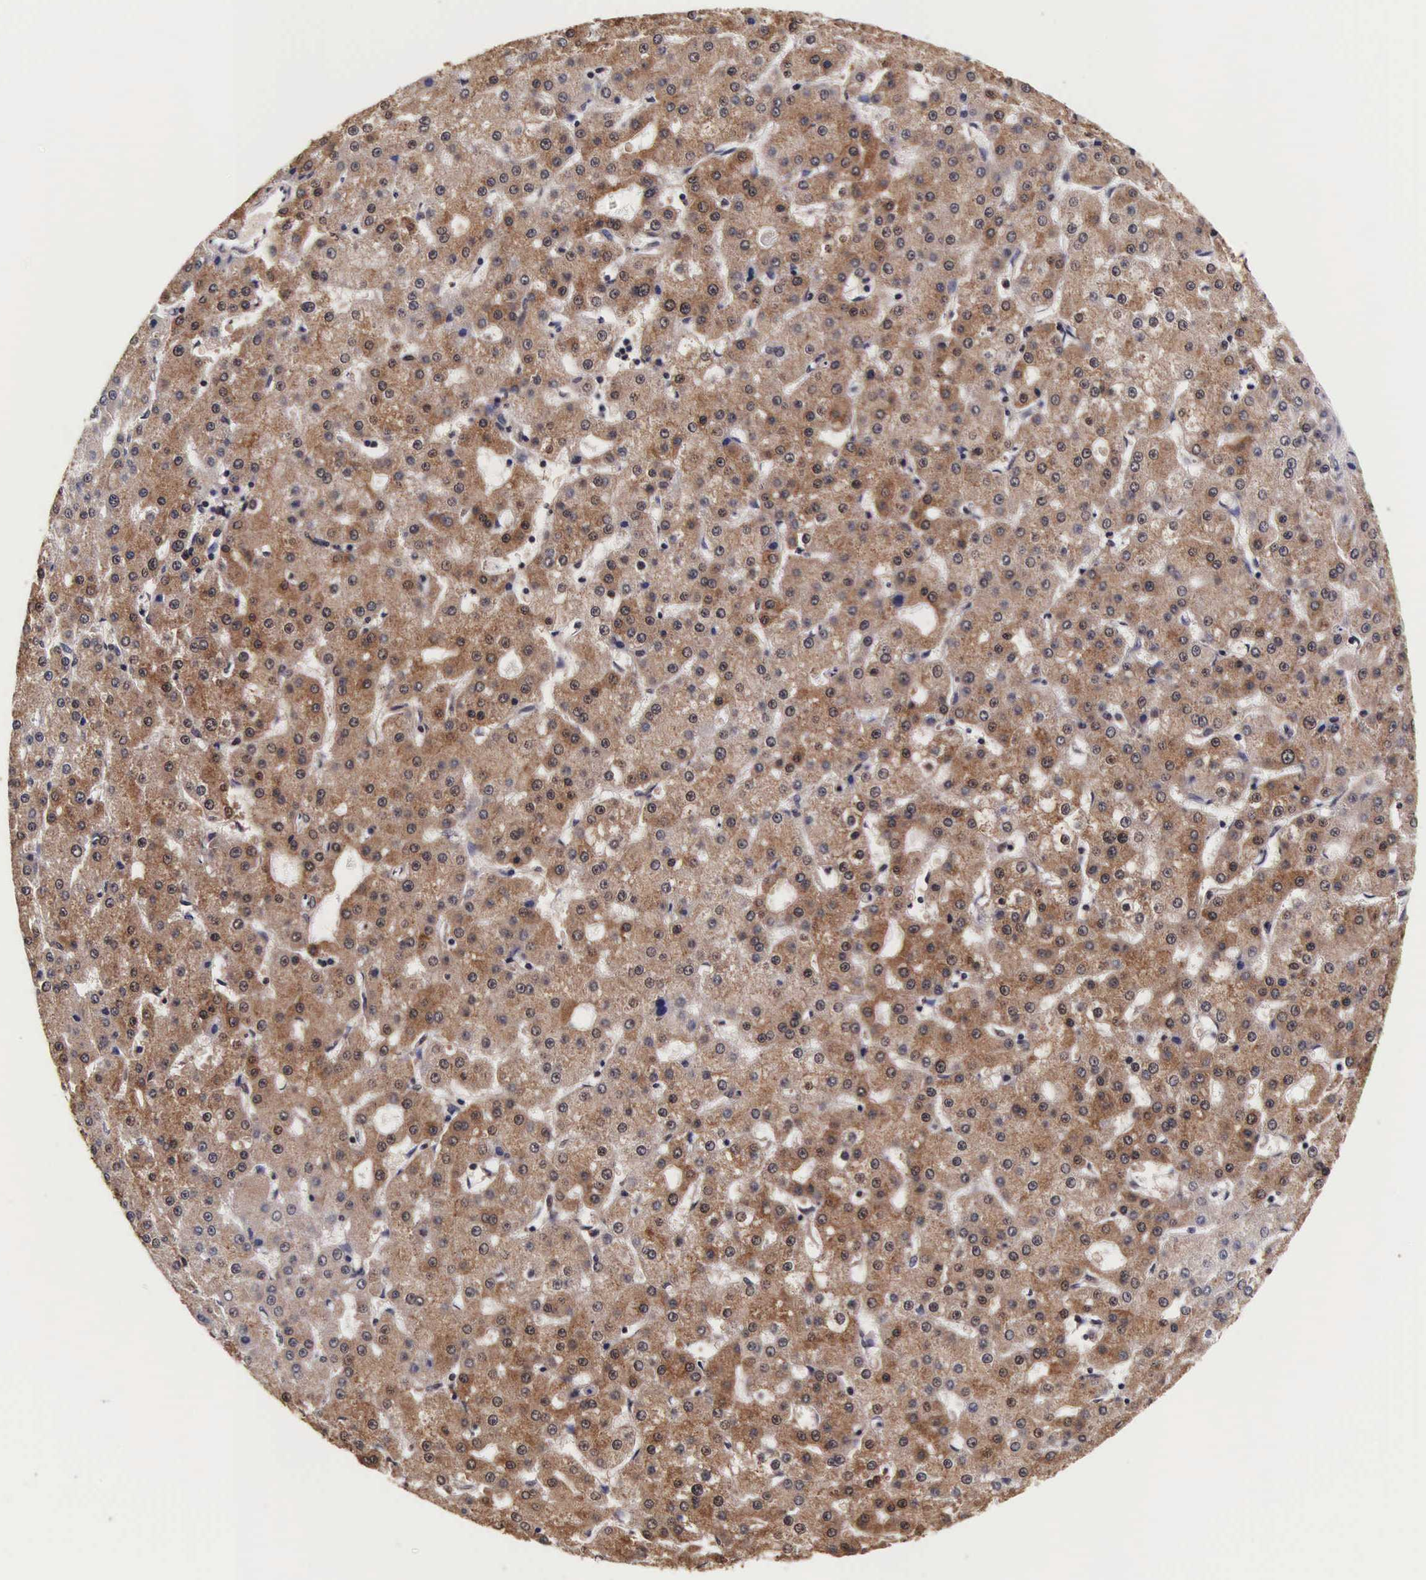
{"staining": {"intensity": "moderate", "quantity": ">75%", "location": "cytoplasmic/membranous,nuclear"}, "tissue": "liver cancer", "cell_type": "Tumor cells", "image_type": "cancer", "snomed": [{"axis": "morphology", "description": "Carcinoma, Hepatocellular, NOS"}, {"axis": "topography", "description": "Liver"}], "caption": "Liver hepatocellular carcinoma was stained to show a protein in brown. There is medium levels of moderate cytoplasmic/membranous and nuclear expression in about >75% of tumor cells.", "gene": "TECPR2", "patient": {"sex": "male", "age": 47}}